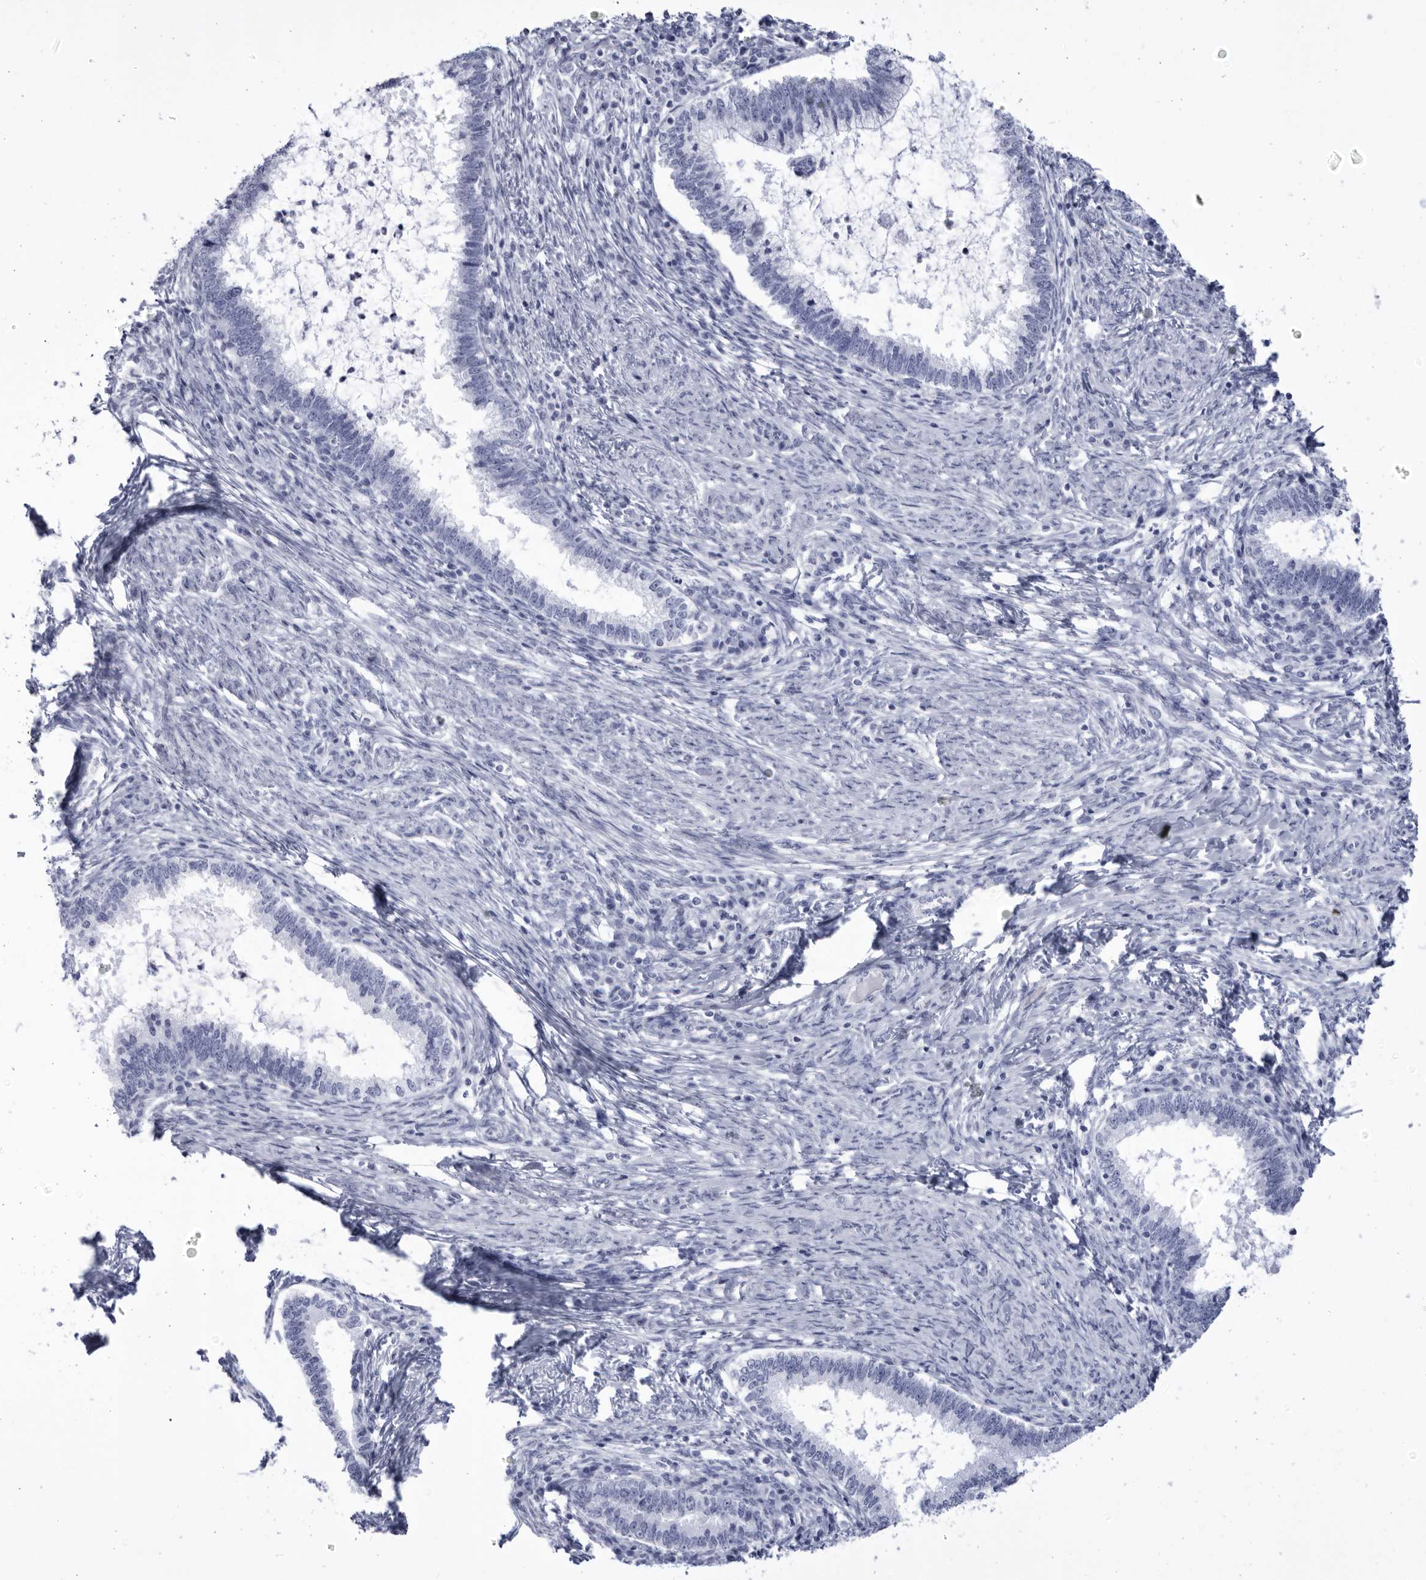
{"staining": {"intensity": "negative", "quantity": "none", "location": "none"}, "tissue": "cervical cancer", "cell_type": "Tumor cells", "image_type": "cancer", "snomed": [{"axis": "morphology", "description": "Adenocarcinoma, NOS"}, {"axis": "topography", "description": "Cervix"}], "caption": "Tumor cells show no significant expression in cervical adenocarcinoma. The staining is performed using DAB brown chromogen with nuclei counter-stained in using hematoxylin.", "gene": "CCDC181", "patient": {"sex": "female", "age": 36}}